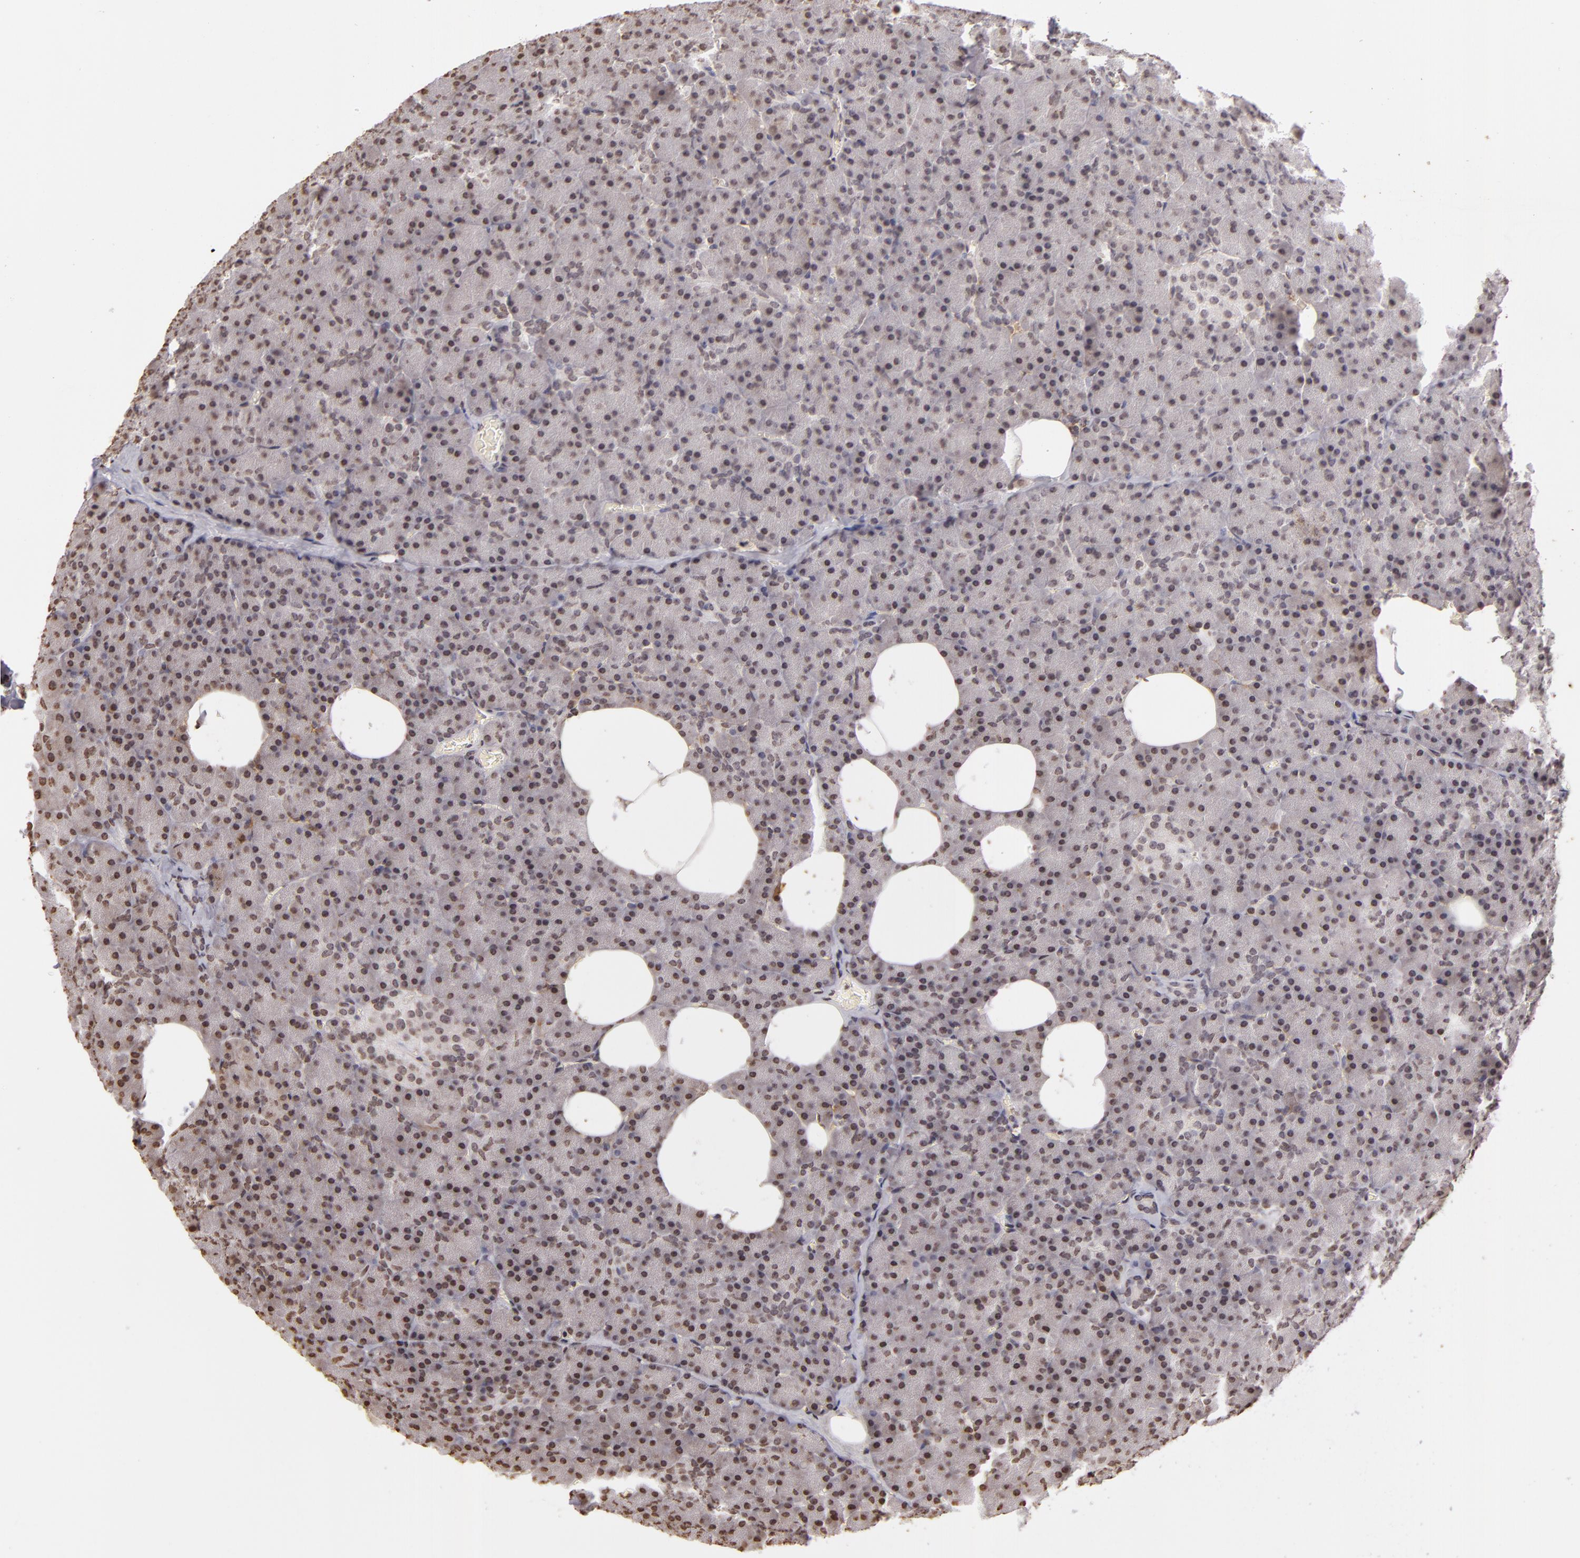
{"staining": {"intensity": "weak", "quantity": "25%-75%", "location": "nuclear"}, "tissue": "pancreas", "cell_type": "Exocrine glandular cells", "image_type": "normal", "snomed": [{"axis": "morphology", "description": "Normal tissue, NOS"}, {"axis": "topography", "description": "Pancreas"}], "caption": "This is an image of immunohistochemistry staining of benign pancreas, which shows weak positivity in the nuclear of exocrine glandular cells.", "gene": "THRB", "patient": {"sex": "female", "age": 35}}